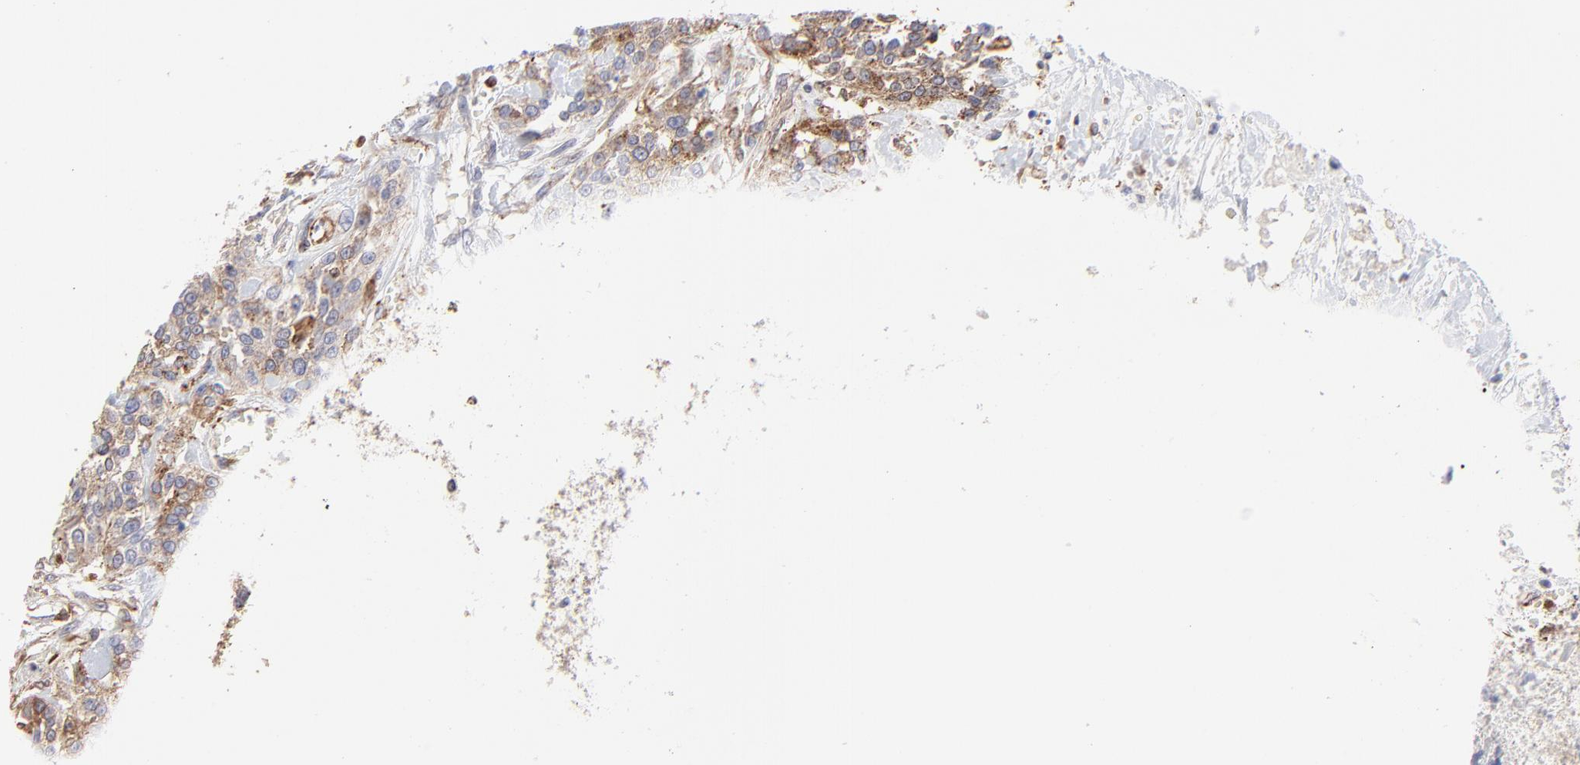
{"staining": {"intensity": "moderate", "quantity": "25%-75%", "location": "cytoplasmic/membranous"}, "tissue": "urothelial cancer", "cell_type": "Tumor cells", "image_type": "cancer", "snomed": [{"axis": "morphology", "description": "Urothelial carcinoma, High grade"}, {"axis": "topography", "description": "Urinary bladder"}], "caption": "Brown immunohistochemical staining in human urothelial cancer exhibits moderate cytoplasmic/membranous positivity in approximately 25%-75% of tumor cells.", "gene": "COX8C", "patient": {"sex": "male", "age": 56}}